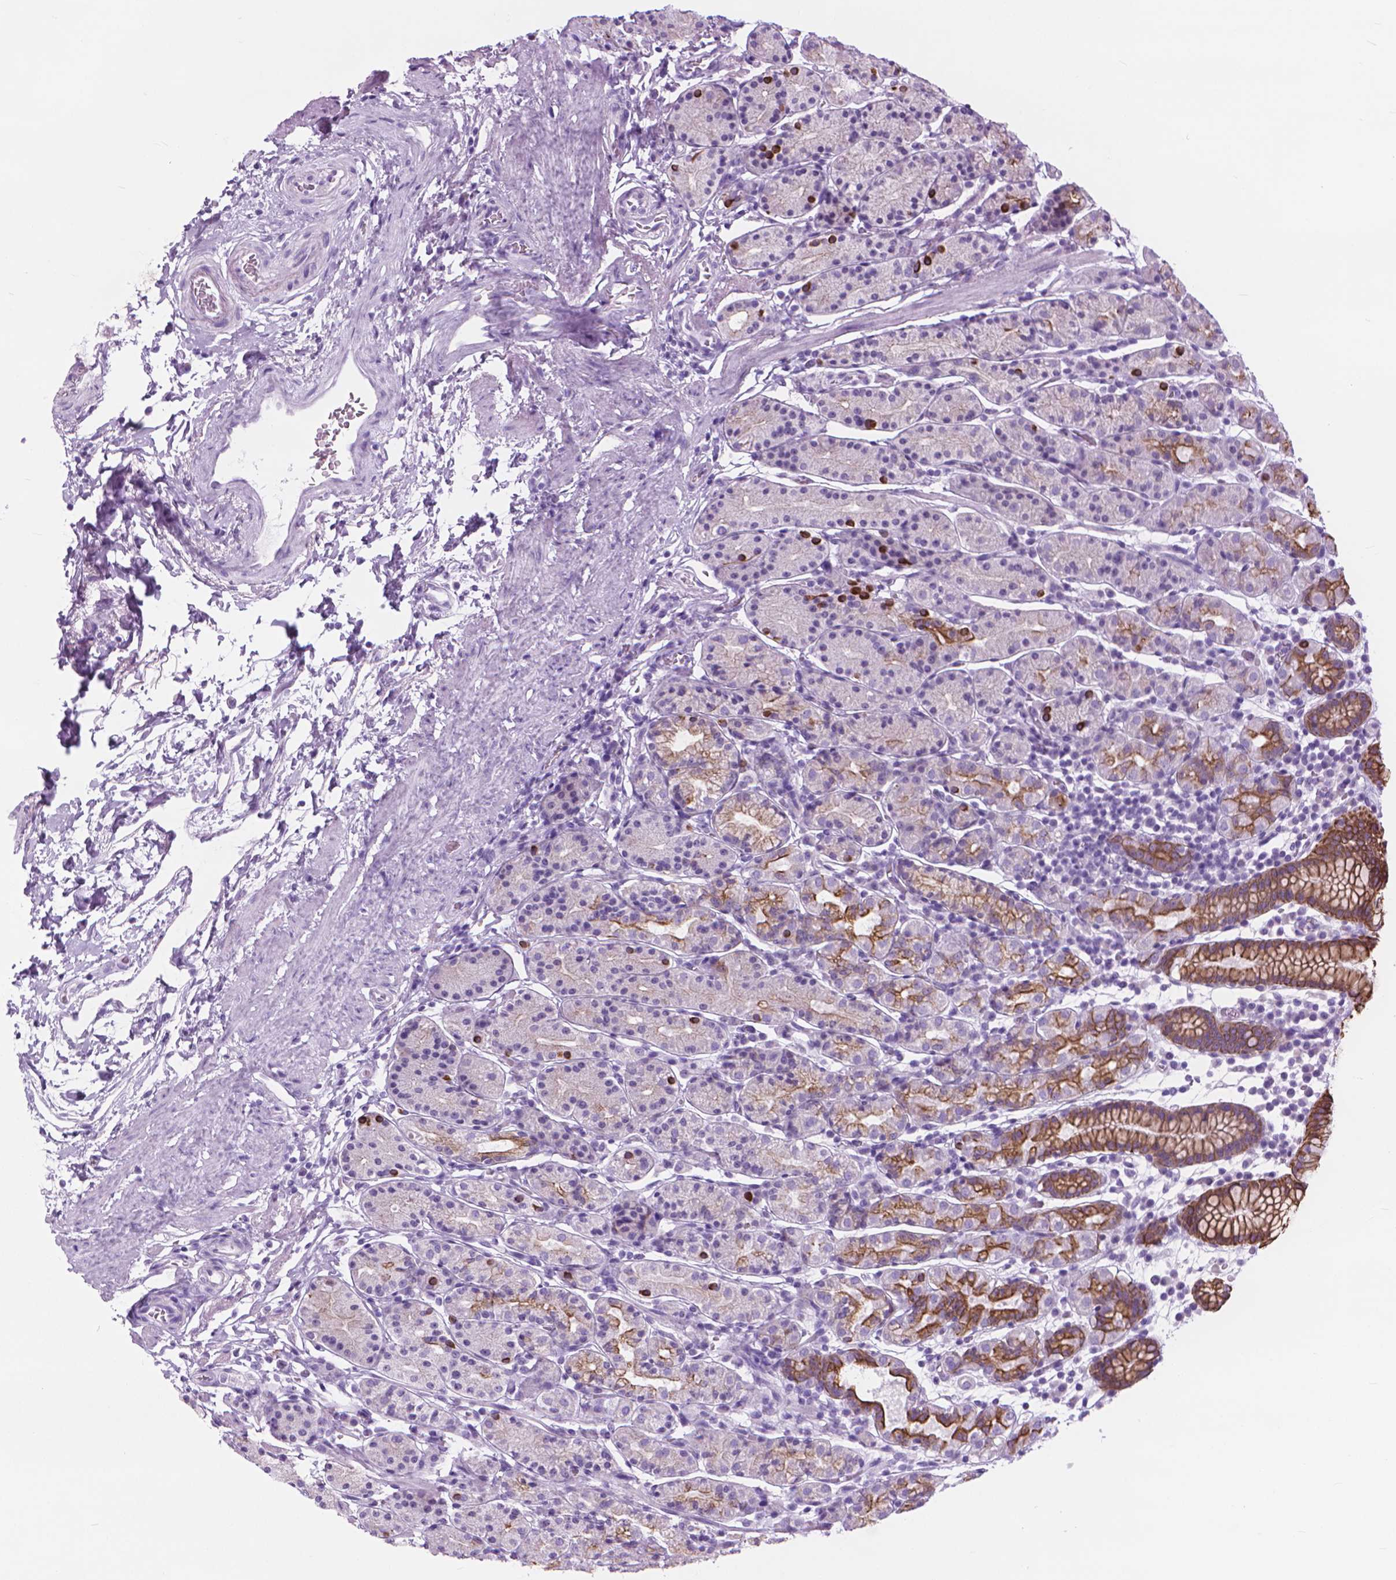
{"staining": {"intensity": "strong", "quantity": "<25%", "location": "cytoplasmic/membranous"}, "tissue": "stomach", "cell_type": "Glandular cells", "image_type": "normal", "snomed": [{"axis": "morphology", "description": "Normal tissue, NOS"}, {"axis": "topography", "description": "Stomach, upper"}, {"axis": "topography", "description": "Stomach"}], "caption": "Stomach stained with IHC reveals strong cytoplasmic/membranous expression in about <25% of glandular cells.", "gene": "HTR2B", "patient": {"sex": "male", "age": 62}}